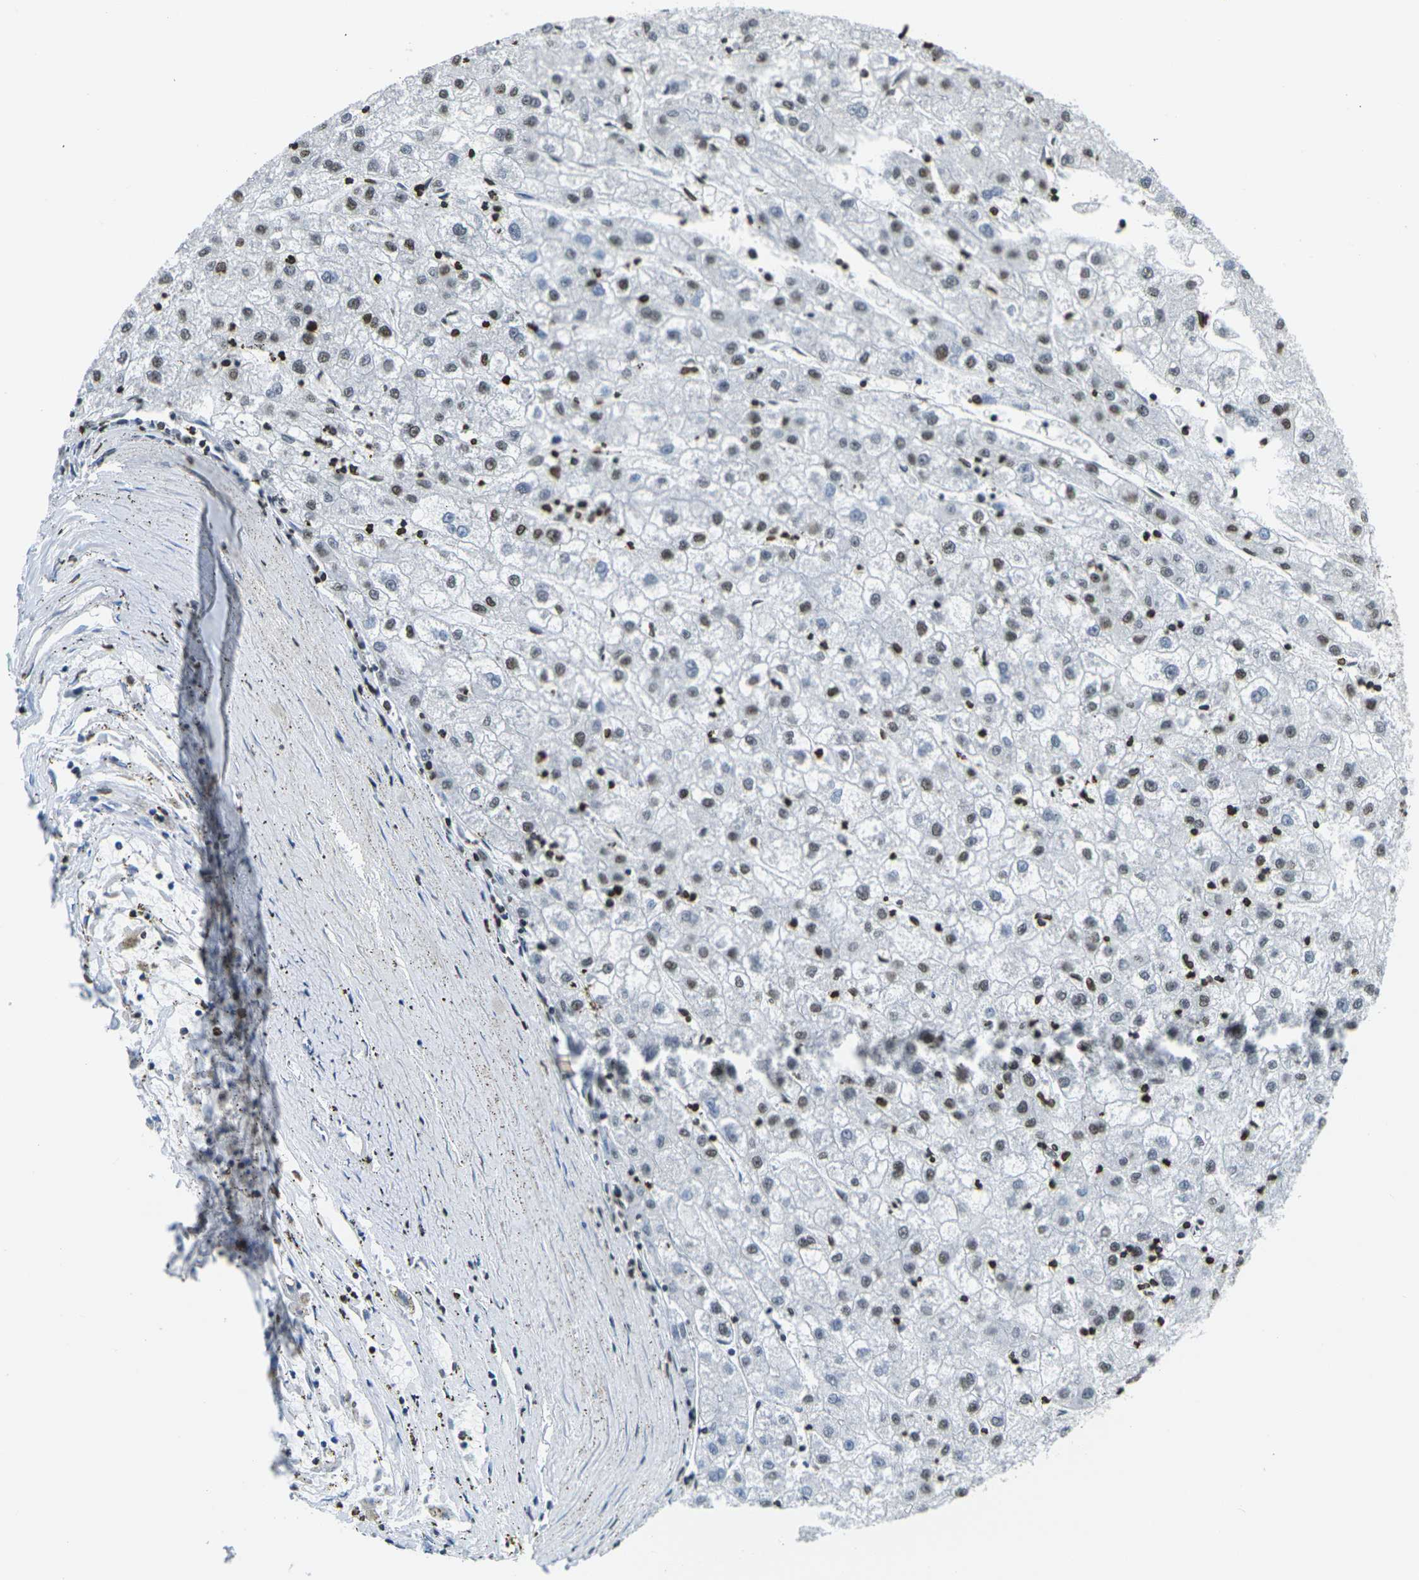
{"staining": {"intensity": "moderate", "quantity": "<25%", "location": "nuclear"}, "tissue": "liver cancer", "cell_type": "Tumor cells", "image_type": "cancer", "snomed": [{"axis": "morphology", "description": "Carcinoma, Hepatocellular, NOS"}, {"axis": "topography", "description": "Liver"}], "caption": "Liver cancer stained with a protein marker displays moderate staining in tumor cells.", "gene": "DRAXIN", "patient": {"sex": "male", "age": 72}}